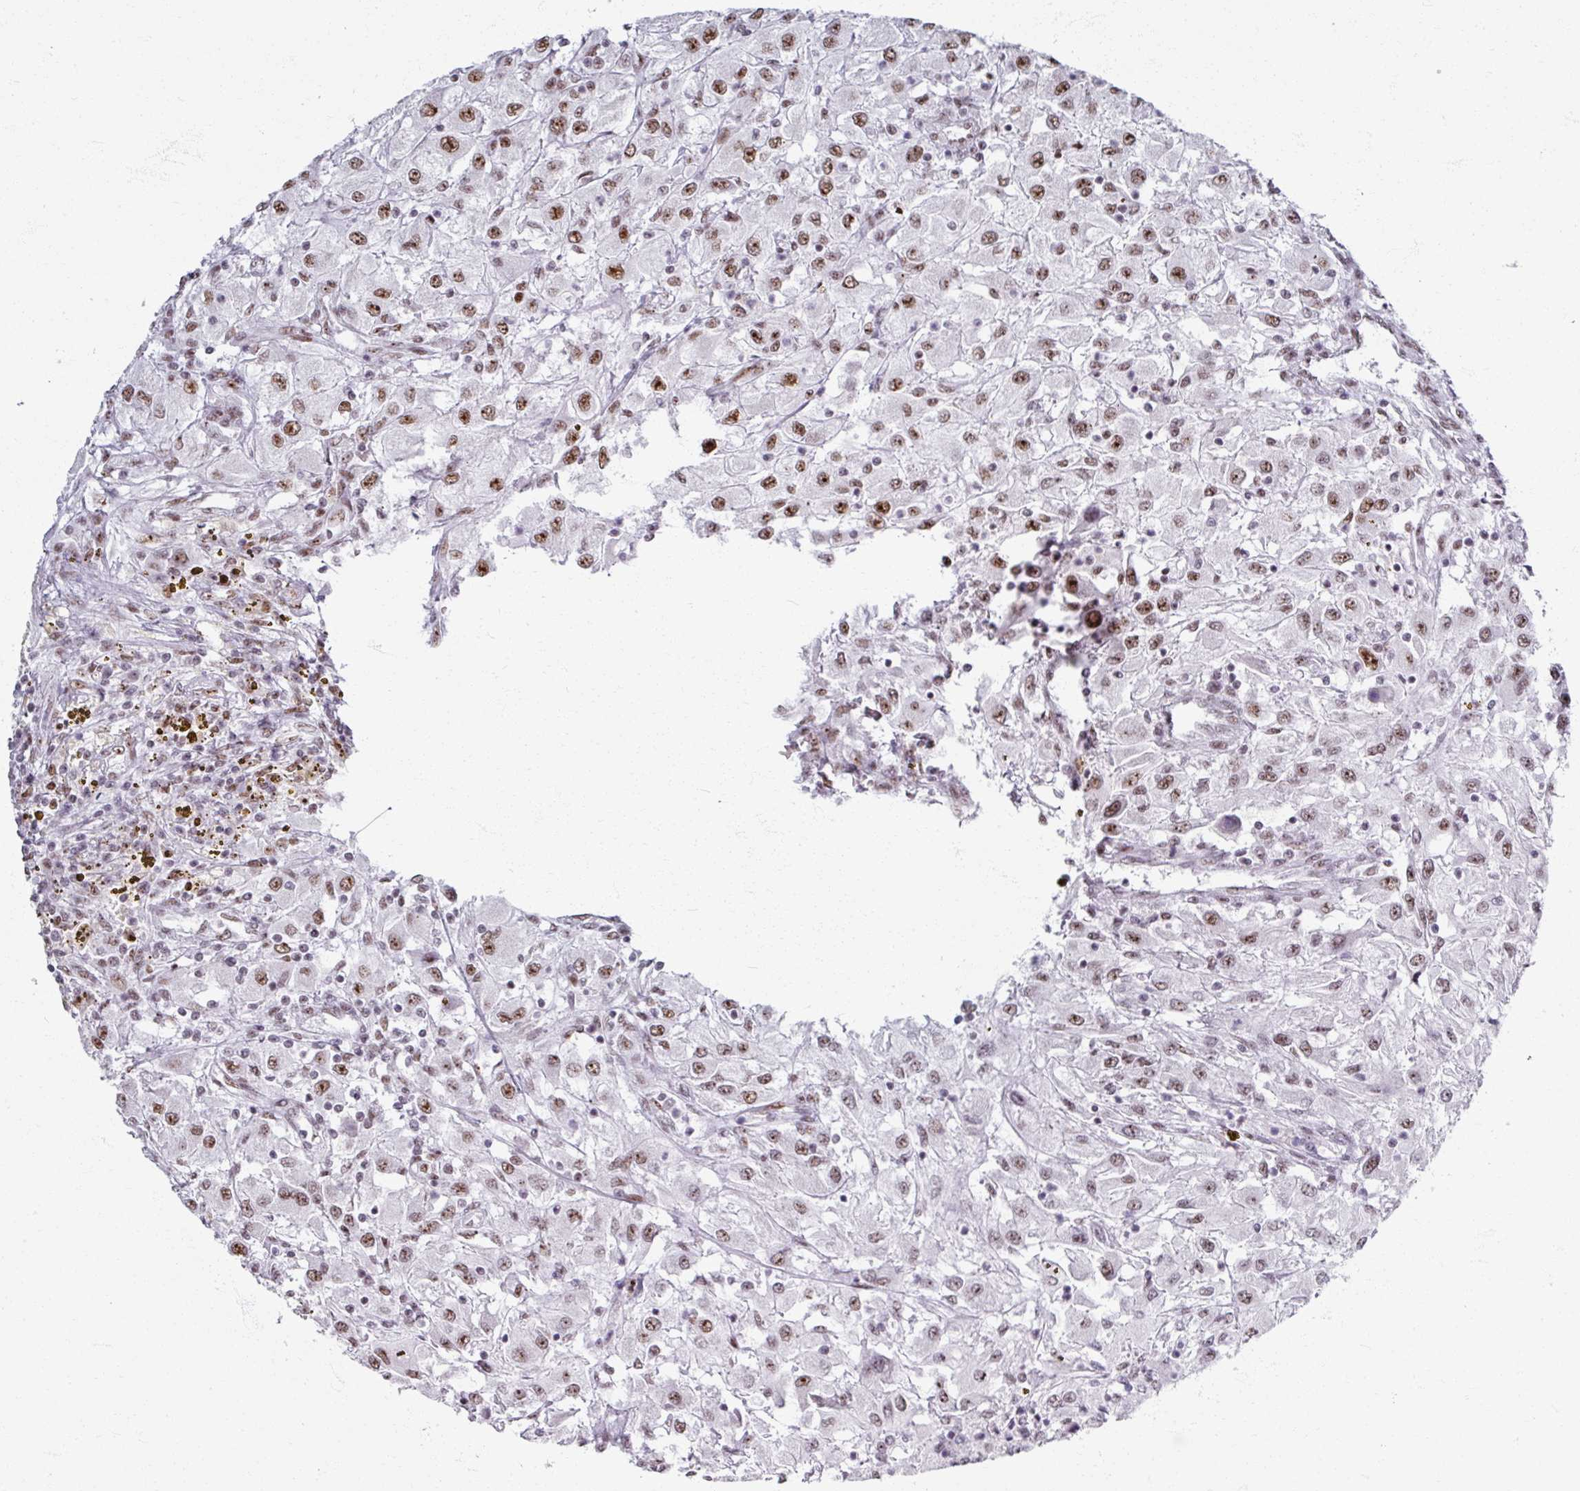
{"staining": {"intensity": "moderate", "quantity": ">75%", "location": "nuclear"}, "tissue": "renal cancer", "cell_type": "Tumor cells", "image_type": "cancer", "snomed": [{"axis": "morphology", "description": "Adenocarcinoma, NOS"}, {"axis": "topography", "description": "Kidney"}], "caption": "Renal adenocarcinoma stained for a protein (brown) shows moderate nuclear positive expression in approximately >75% of tumor cells.", "gene": "ADAR", "patient": {"sex": "female", "age": 67}}